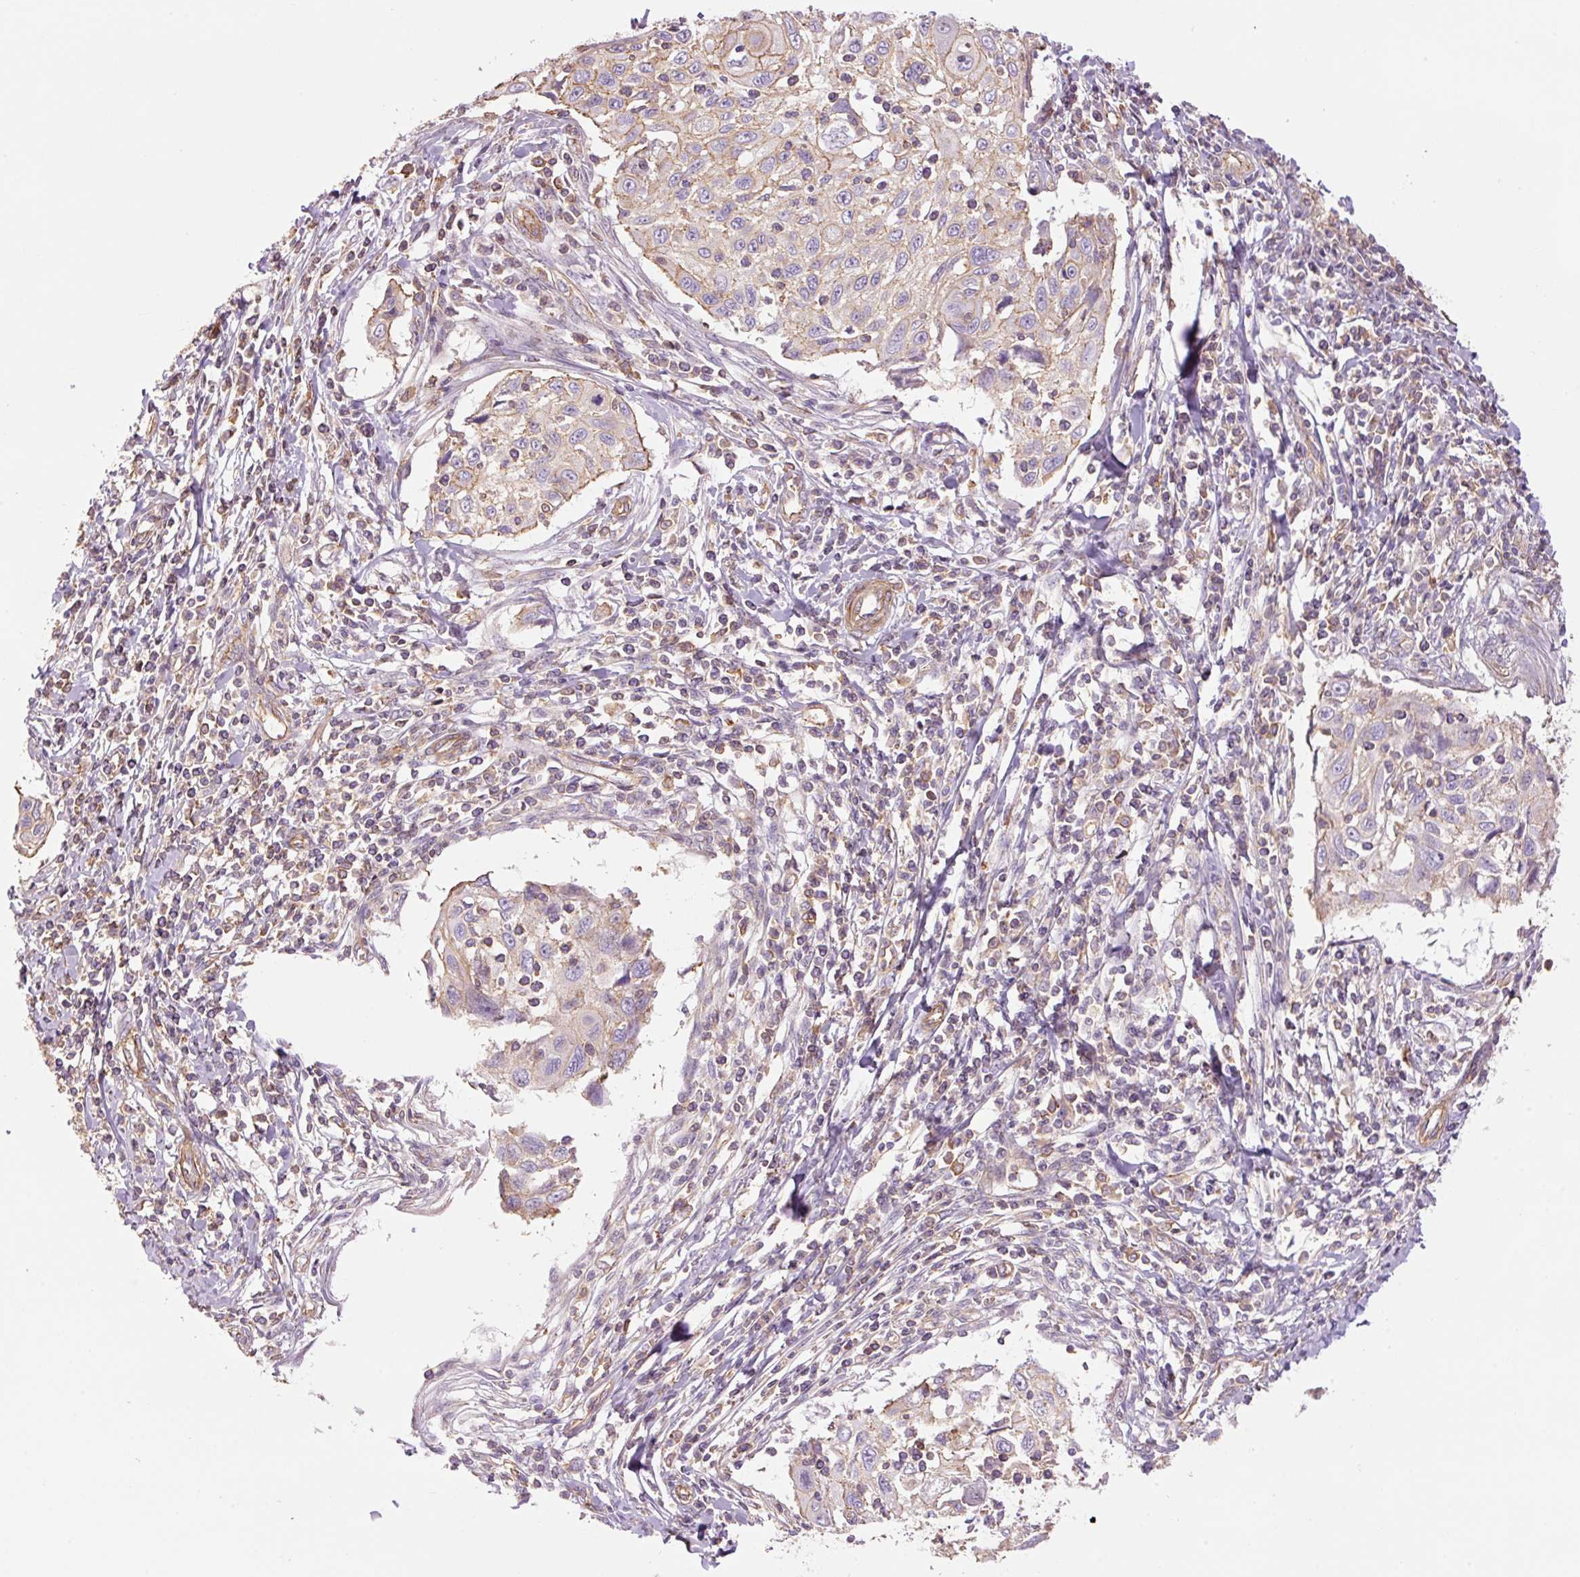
{"staining": {"intensity": "weak", "quantity": "25%-75%", "location": "cytoplasmic/membranous"}, "tissue": "cervical cancer", "cell_type": "Tumor cells", "image_type": "cancer", "snomed": [{"axis": "morphology", "description": "Squamous cell carcinoma, NOS"}, {"axis": "topography", "description": "Cervix"}], "caption": "Immunohistochemical staining of human cervical squamous cell carcinoma displays weak cytoplasmic/membranous protein expression in about 25%-75% of tumor cells.", "gene": "PPP1R1B", "patient": {"sex": "female", "age": 70}}